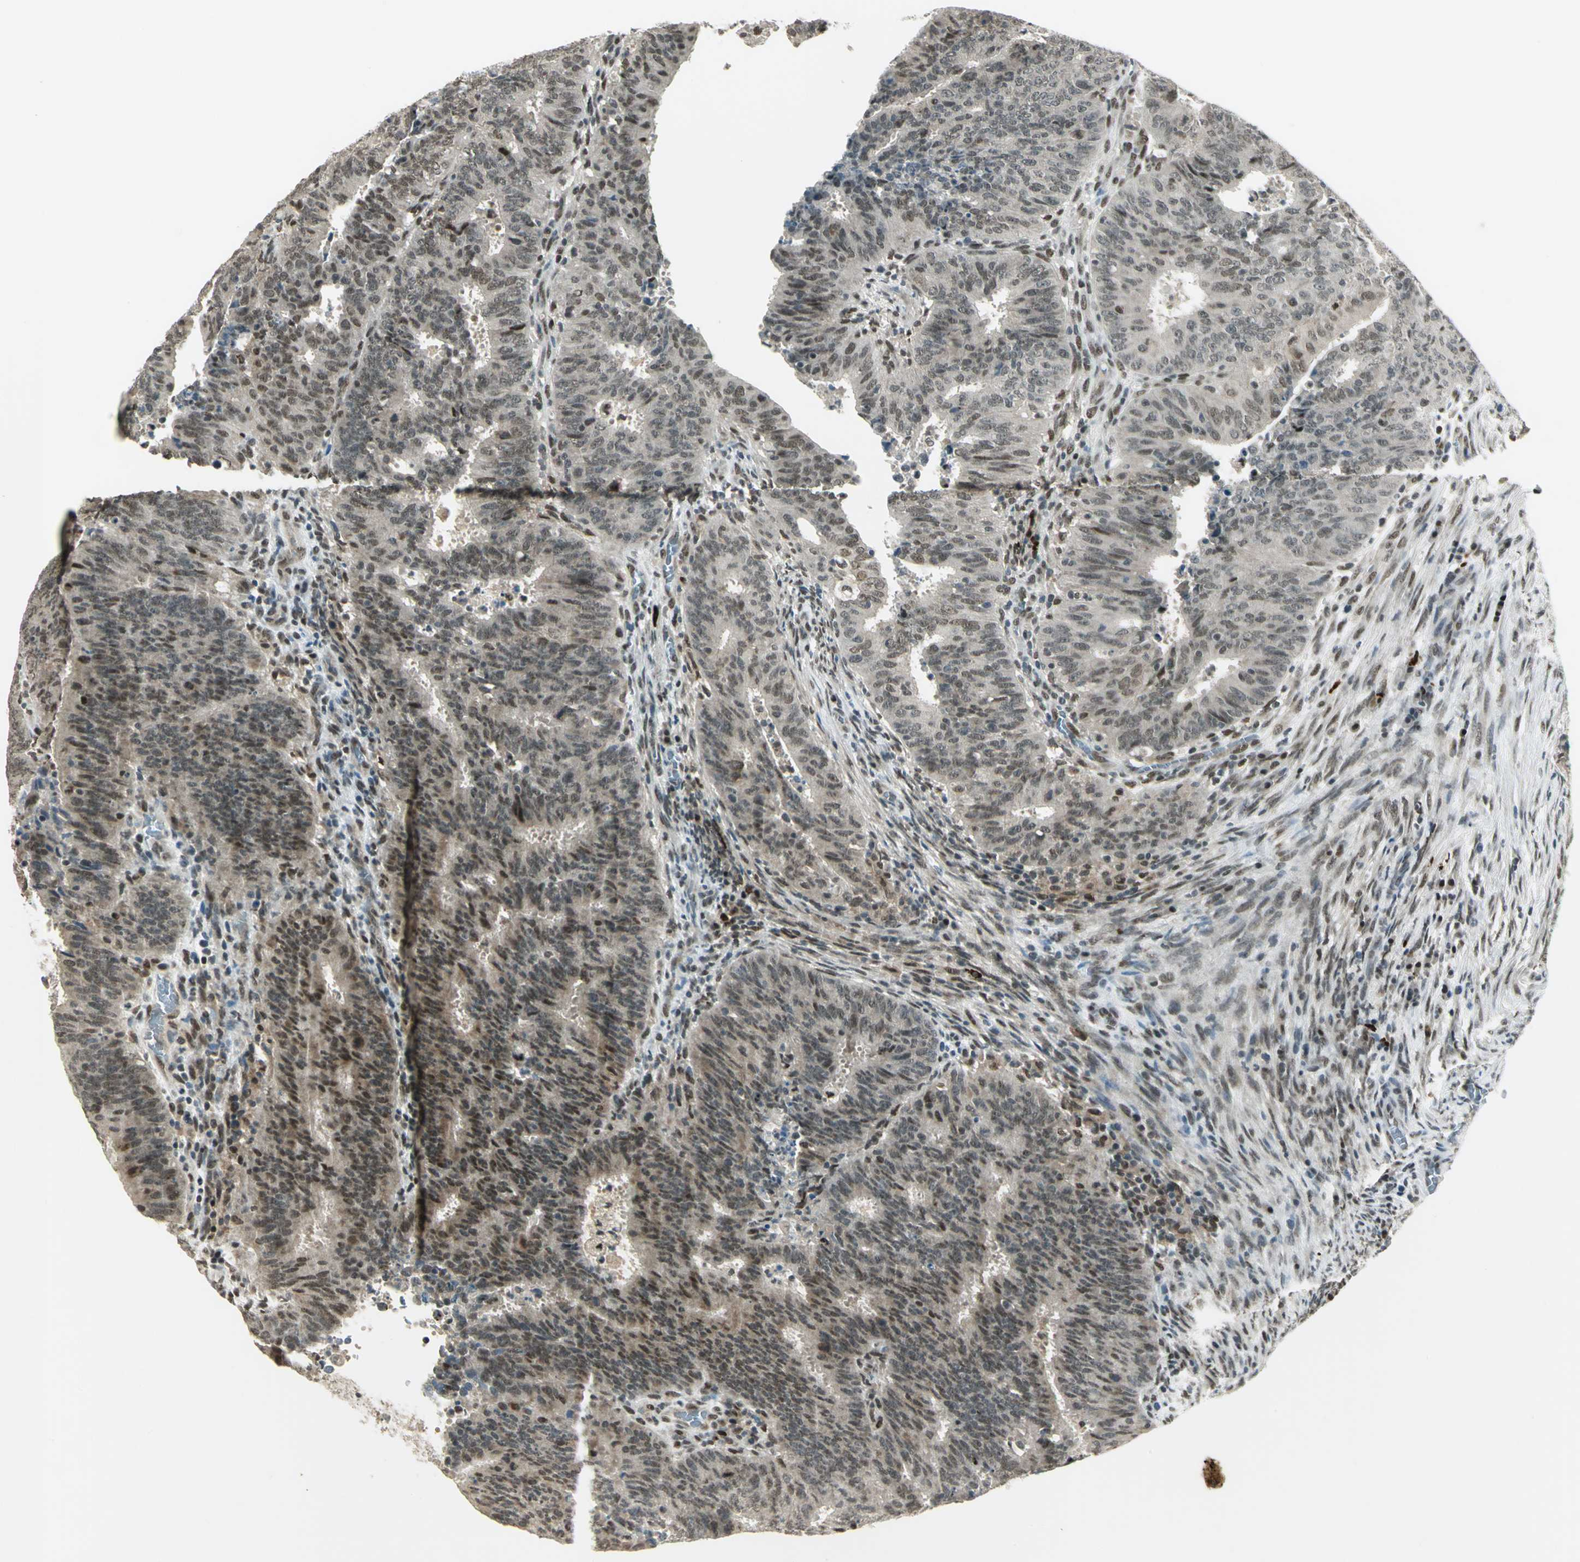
{"staining": {"intensity": "weak", "quantity": "<25%", "location": "nuclear"}, "tissue": "cervical cancer", "cell_type": "Tumor cells", "image_type": "cancer", "snomed": [{"axis": "morphology", "description": "Adenocarcinoma, NOS"}, {"axis": "topography", "description": "Cervix"}], "caption": "Immunohistochemistry (IHC) of cervical cancer reveals no expression in tumor cells.", "gene": "RAD17", "patient": {"sex": "female", "age": 44}}